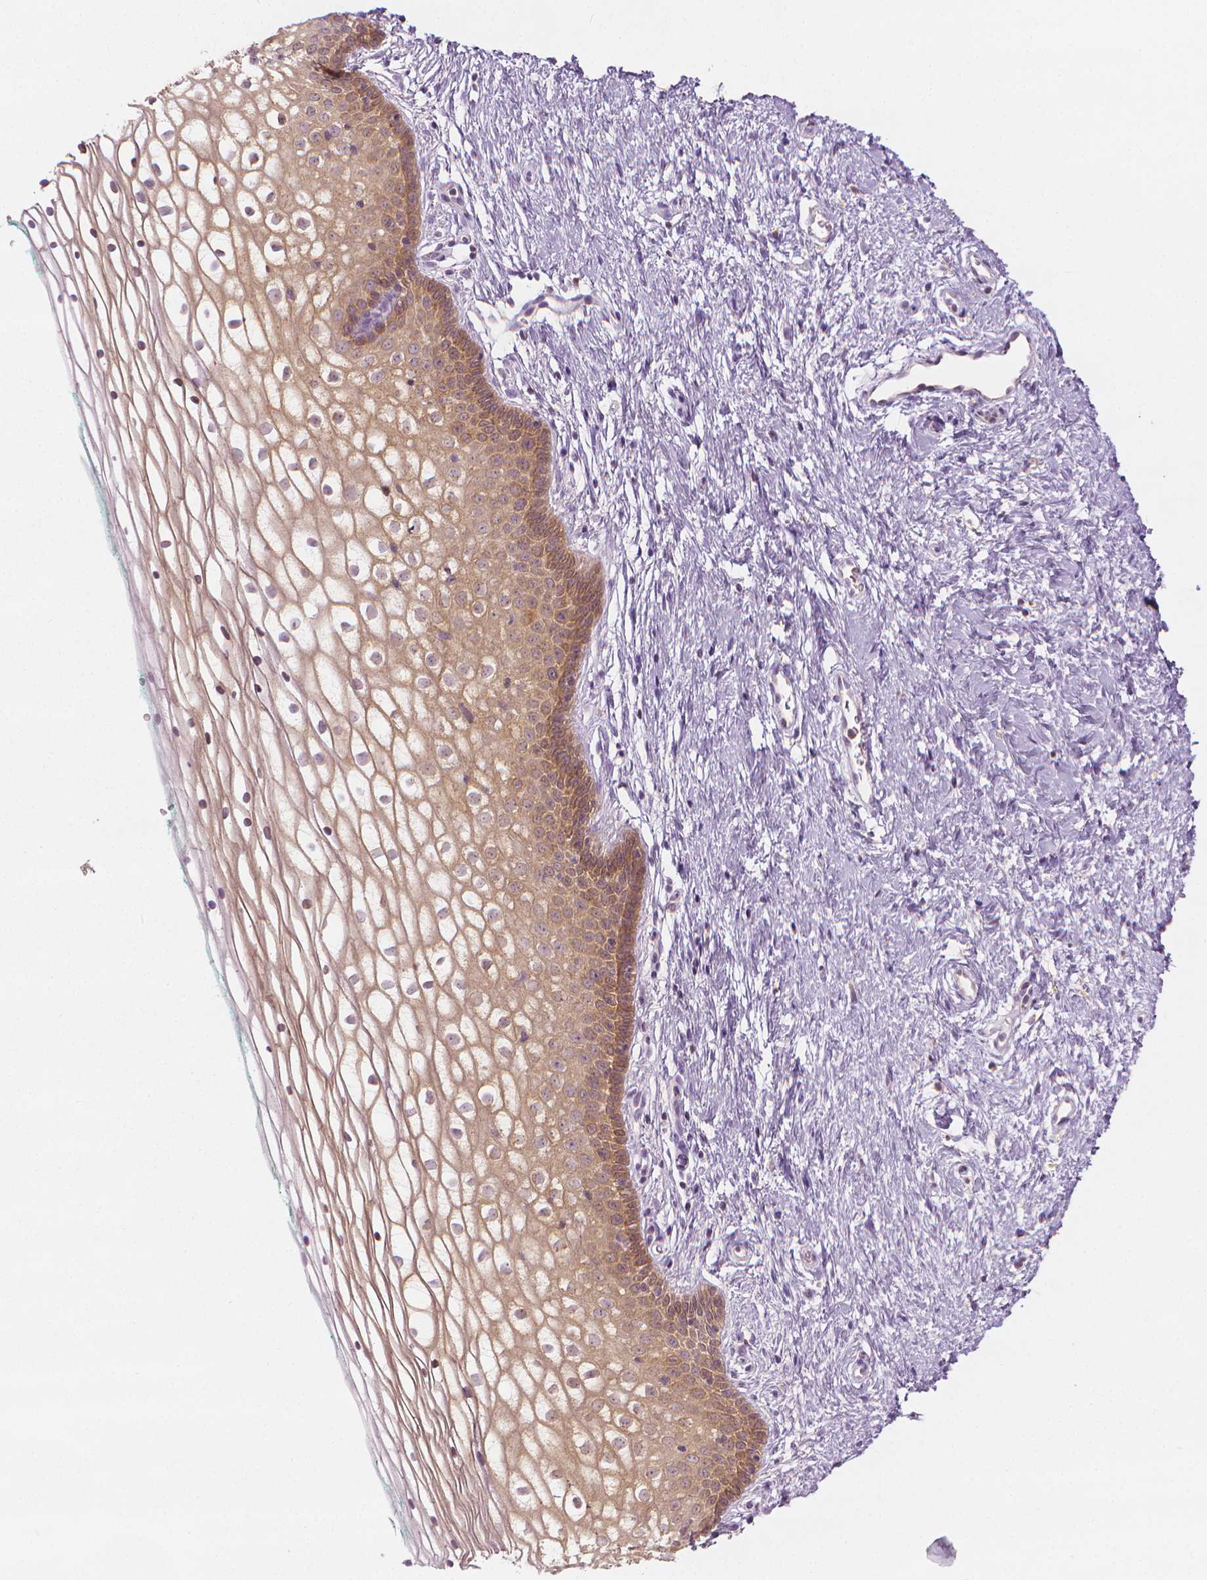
{"staining": {"intensity": "weak", "quantity": "25%-75%", "location": "cytoplasmic/membranous"}, "tissue": "vagina", "cell_type": "Squamous epithelial cells", "image_type": "normal", "snomed": [{"axis": "morphology", "description": "Normal tissue, NOS"}, {"axis": "topography", "description": "Vagina"}], "caption": "Vagina stained with a brown dye exhibits weak cytoplasmic/membranous positive staining in approximately 25%-75% of squamous epithelial cells.", "gene": "SHMT1", "patient": {"sex": "female", "age": 36}}